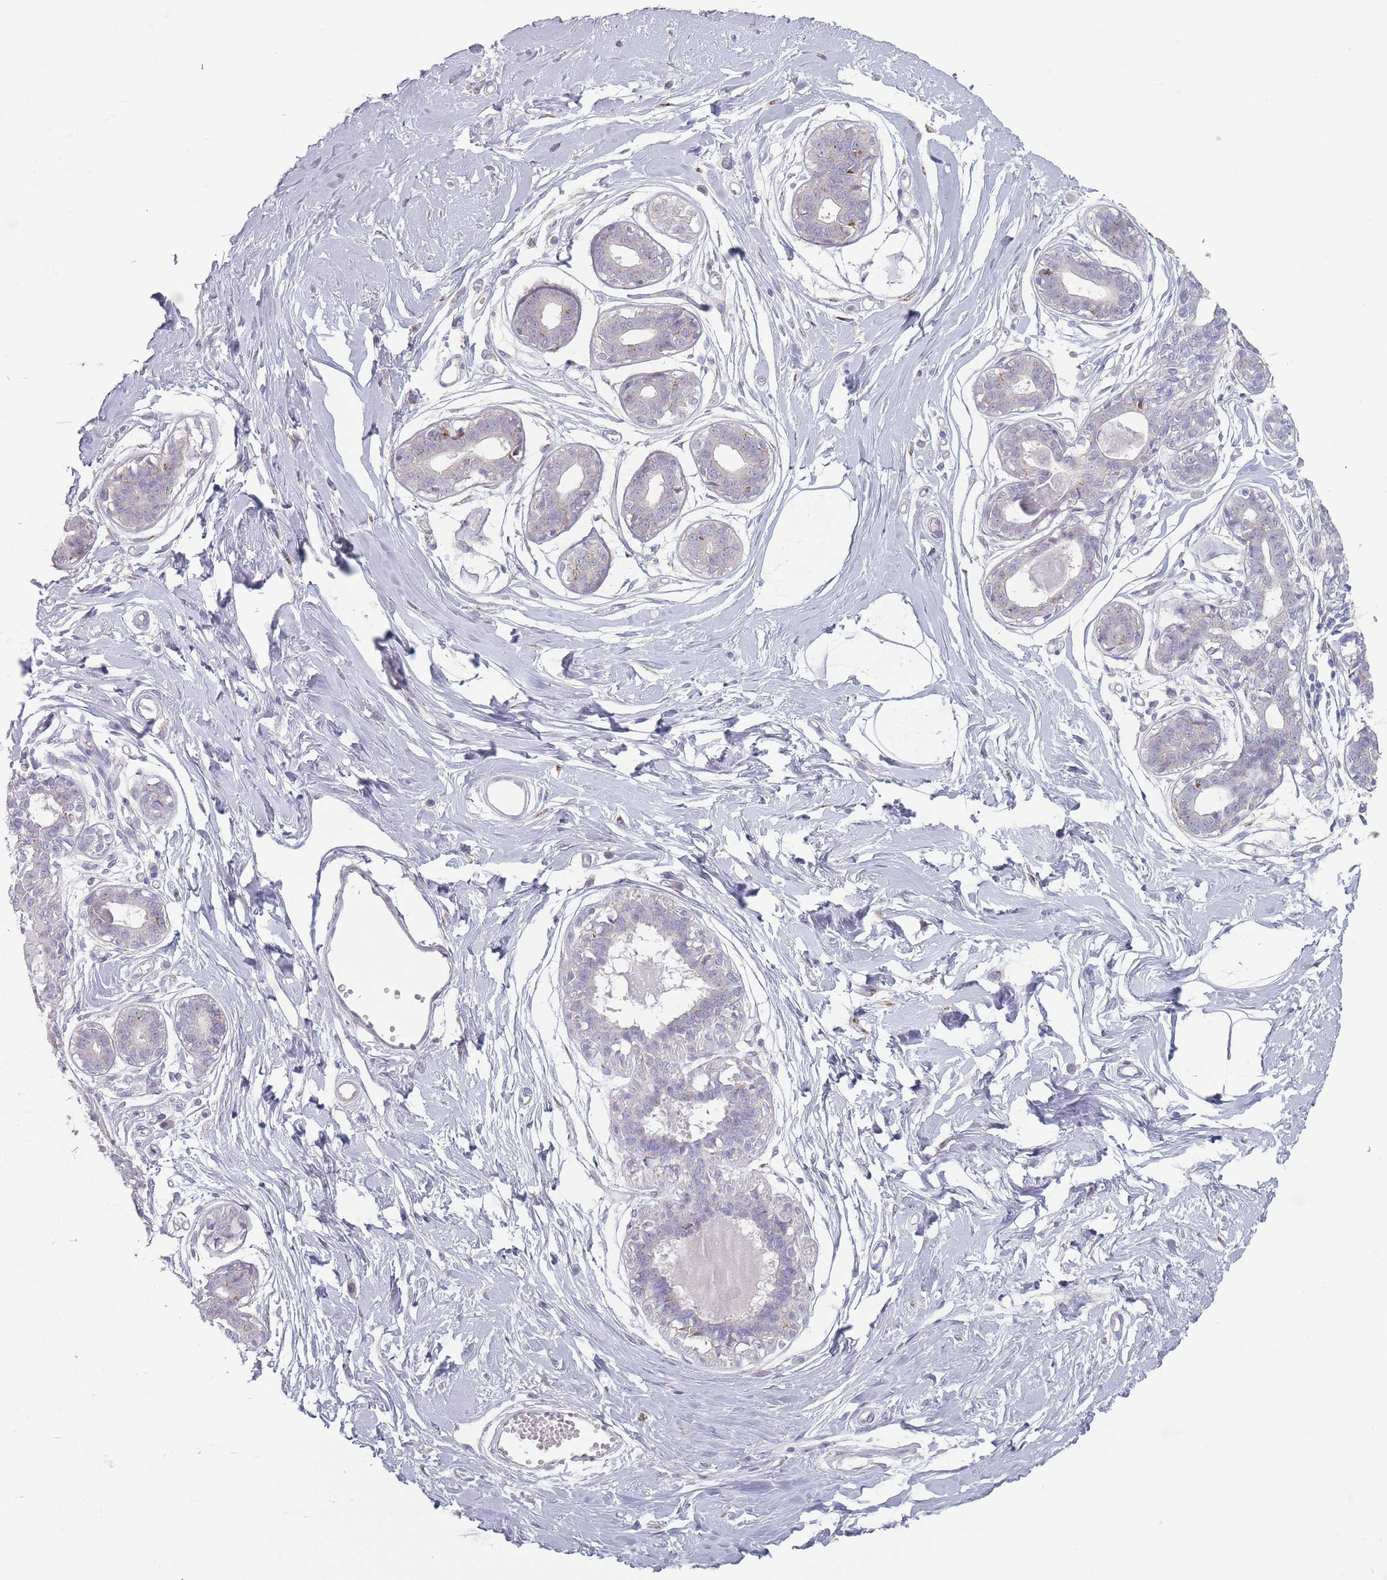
{"staining": {"intensity": "negative", "quantity": "none", "location": "none"}, "tissue": "breast", "cell_type": "Adipocytes", "image_type": "normal", "snomed": [{"axis": "morphology", "description": "Normal tissue, NOS"}, {"axis": "topography", "description": "Breast"}], "caption": "This is an IHC photomicrograph of normal breast. There is no staining in adipocytes.", "gene": "AKAIN1", "patient": {"sex": "female", "age": 45}}